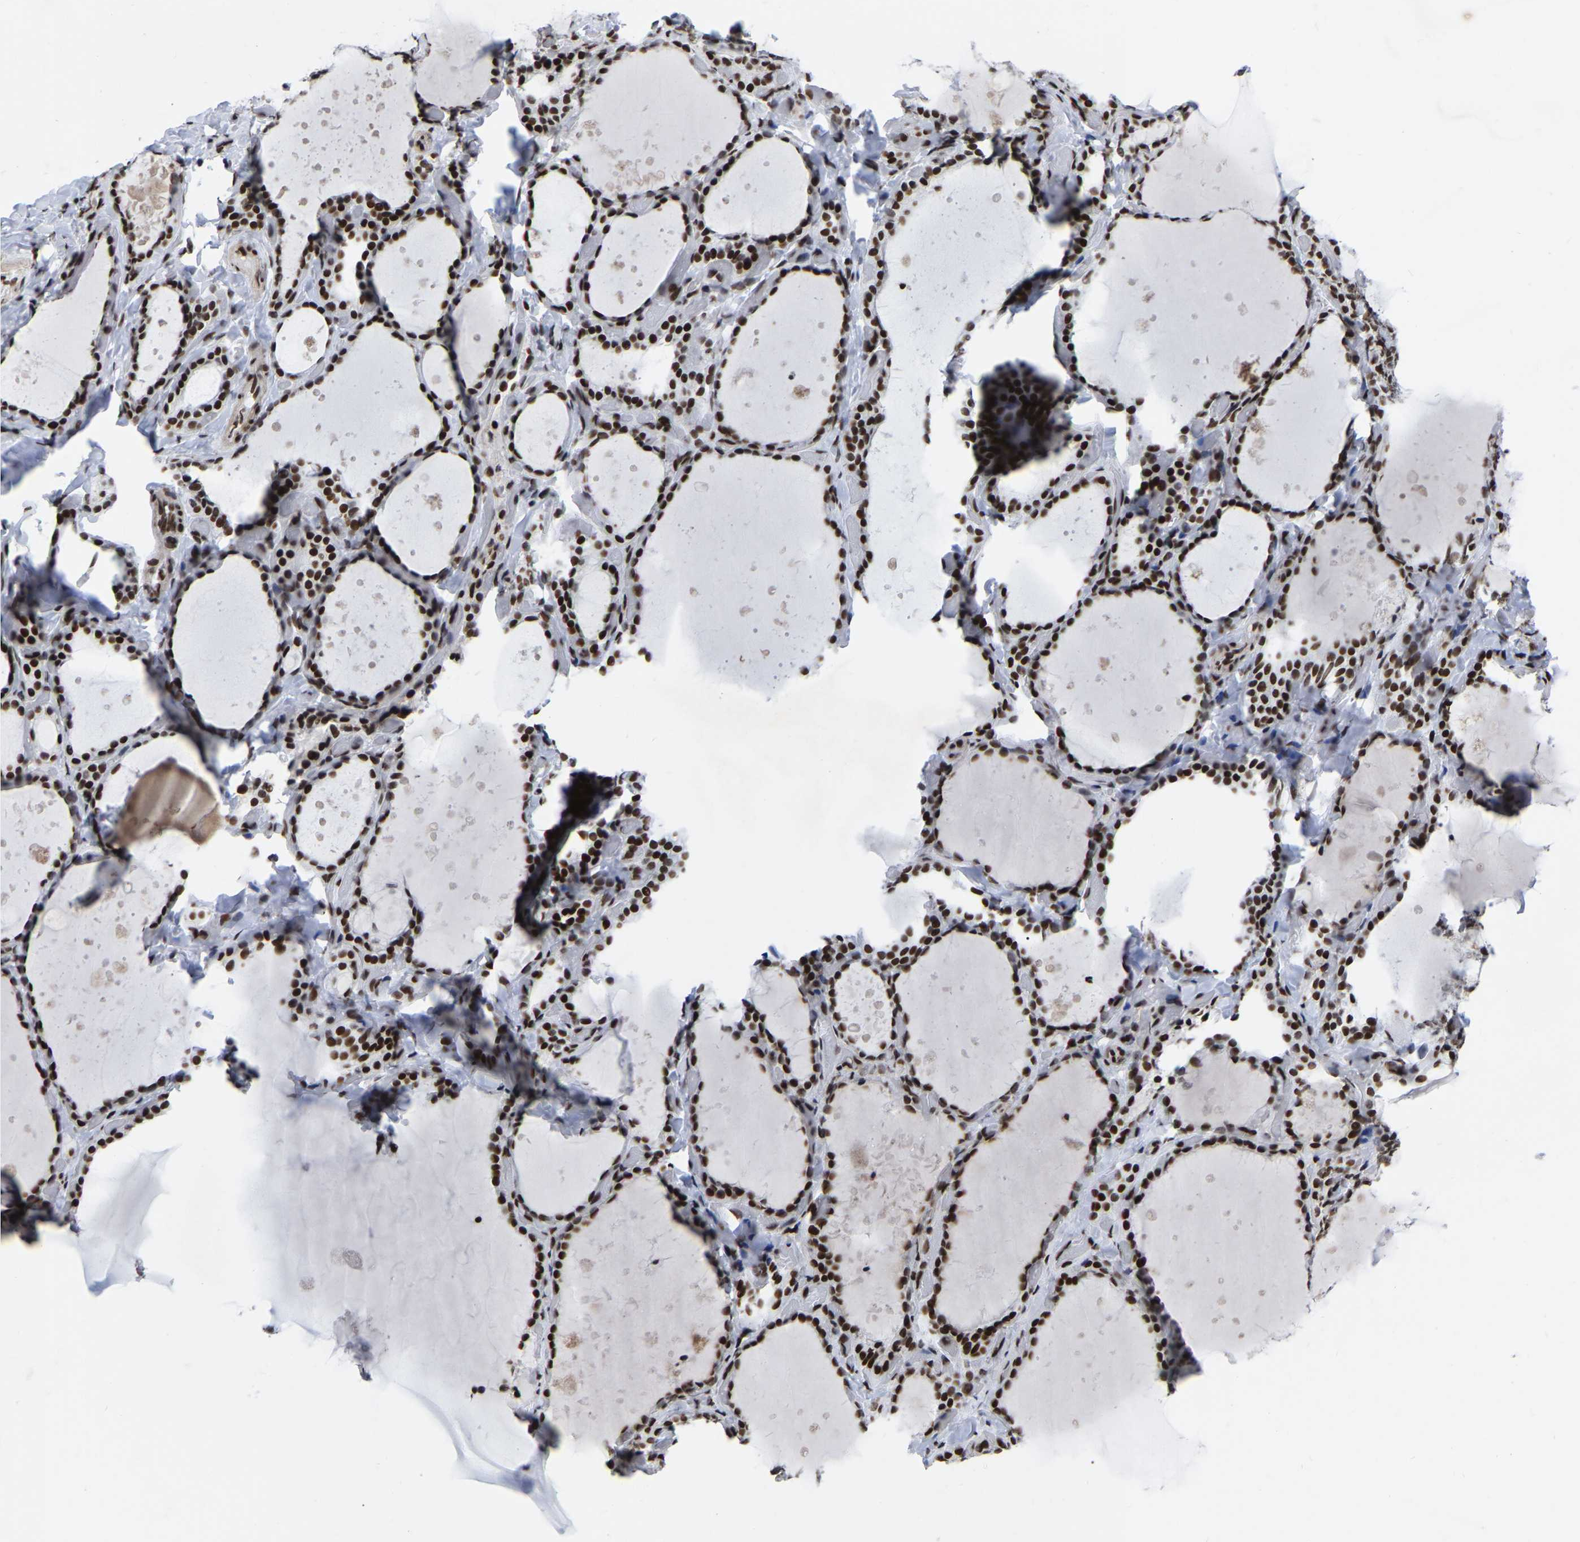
{"staining": {"intensity": "strong", "quantity": ">75%", "location": "nuclear"}, "tissue": "thyroid gland", "cell_type": "Glandular cells", "image_type": "normal", "snomed": [{"axis": "morphology", "description": "Normal tissue, NOS"}, {"axis": "topography", "description": "Thyroid gland"}], "caption": "The photomicrograph shows immunohistochemical staining of benign thyroid gland. There is strong nuclear staining is present in approximately >75% of glandular cells. (DAB IHC, brown staining for protein, blue staining for nuclei).", "gene": "PRCC", "patient": {"sex": "female", "age": 44}}